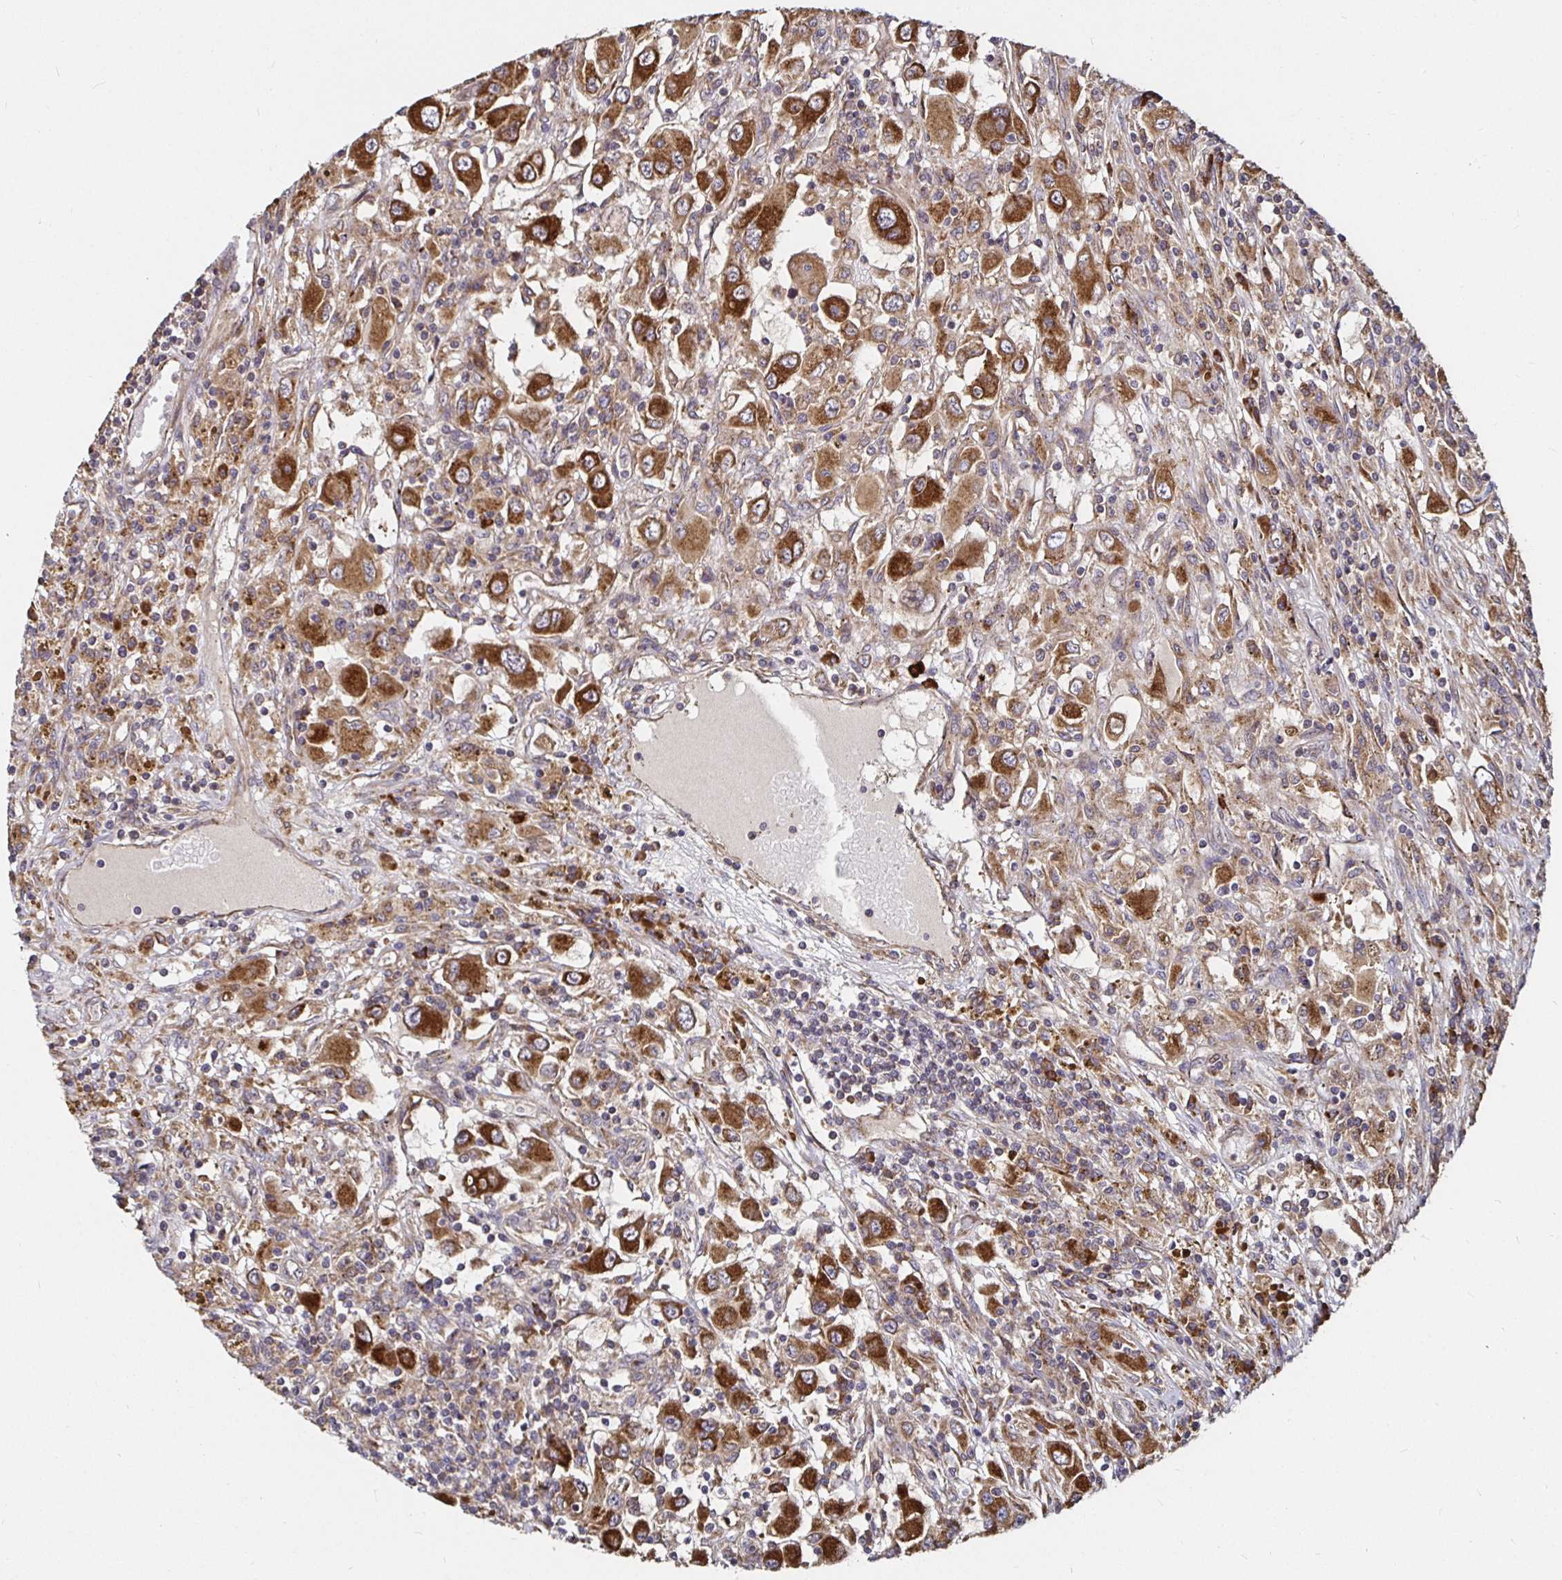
{"staining": {"intensity": "strong", "quantity": ">75%", "location": "cytoplasmic/membranous"}, "tissue": "renal cancer", "cell_type": "Tumor cells", "image_type": "cancer", "snomed": [{"axis": "morphology", "description": "Adenocarcinoma, NOS"}, {"axis": "topography", "description": "Kidney"}], "caption": "Tumor cells exhibit high levels of strong cytoplasmic/membranous staining in about >75% of cells in renal cancer (adenocarcinoma).", "gene": "MLST8", "patient": {"sex": "female", "age": 67}}